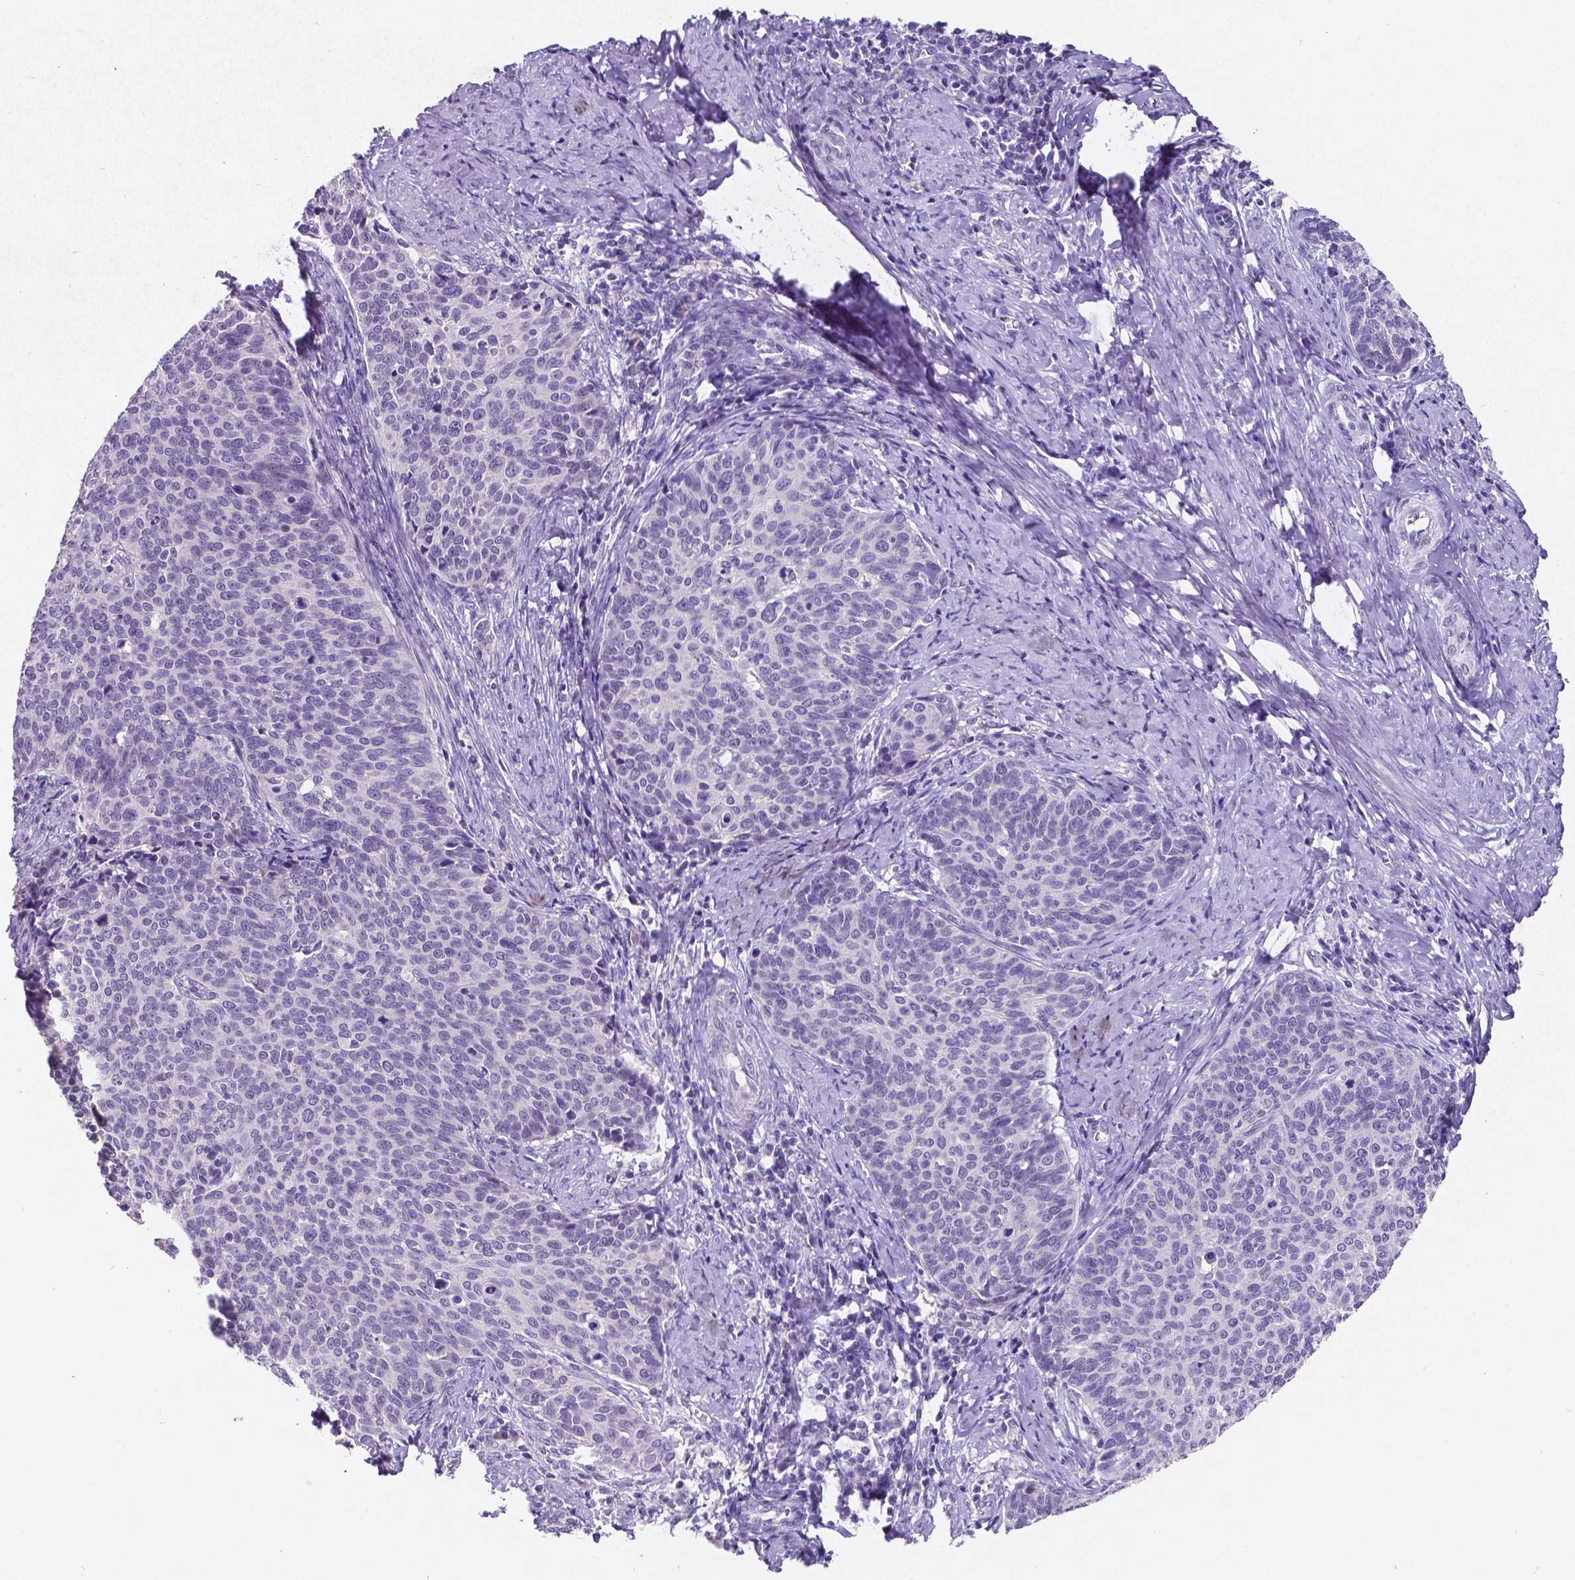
{"staining": {"intensity": "negative", "quantity": "none", "location": "none"}, "tissue": "cervical cancer", "cell_type": "Tumor cells", "image_type": "cancer", "snomed": [{"axis": "morphology", "description": "Normal tissue, NOS"}, {"axis": "morphology", "description": "Squamous cell carcinoma, NOS"}, {"axis": "topography", "description": "Cervix"}], "caption": "Immunohistochemical staining of human cervical cancer exhibits no significant staining in tumor cells.", "gene": "SATB2", "patient": {"sex": "female", "age": 39}}